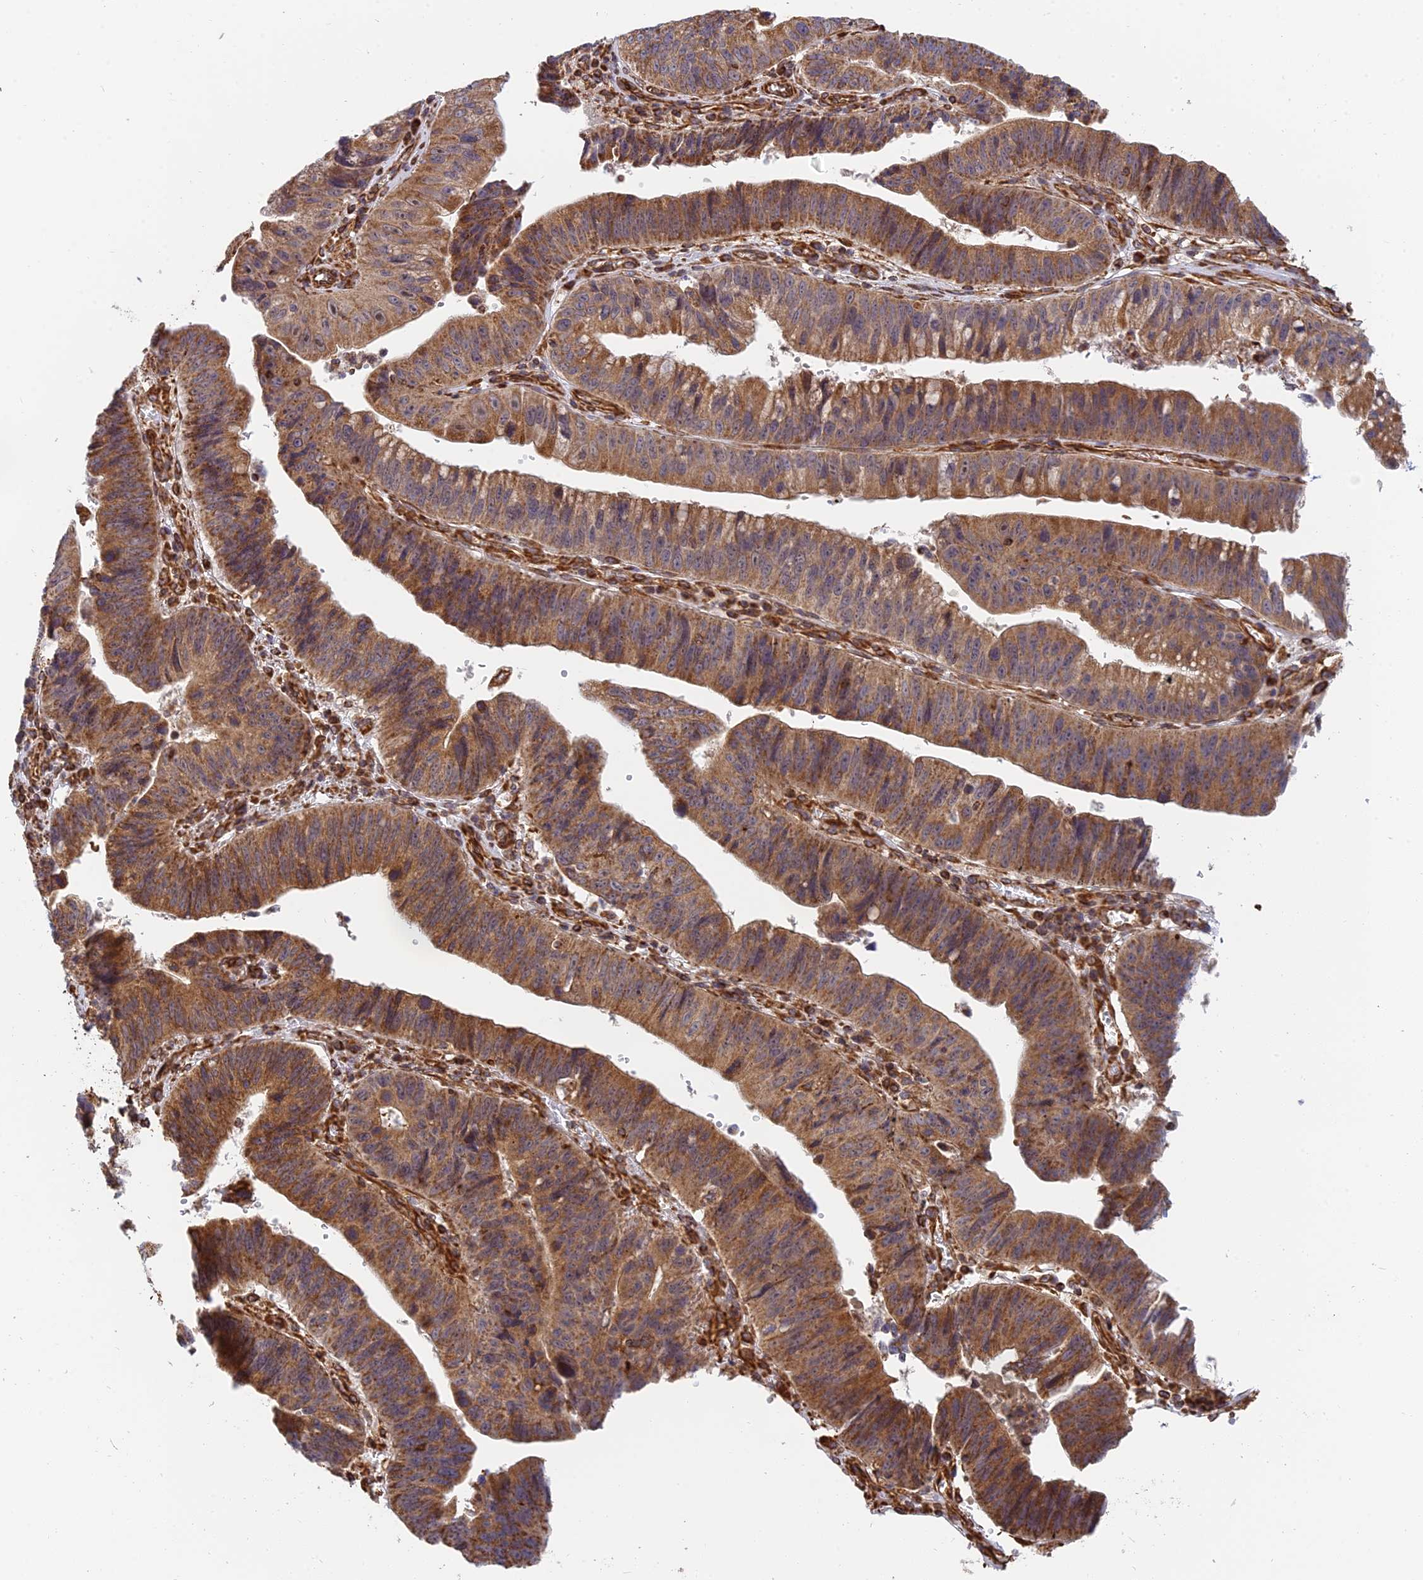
{"staining": {"intensity": "moderate", "quantity": ">75%", "location": "cytoplasmic/membranous"}, "tissue": "stomach cancer", "cell_type": "Tumor cells", "image_type": "cancer", "snomed": [{"axis": "morphology", "description": "Adenocarcinoma, NOS"}, {"axis": "topography", "description": "Stomach"}], "caption": "Brown immunohistochemical staining in stomach adenocarcinoma displays moderate cytoplasmic/membranous positivity in about >75% of tumor cells. (DAB (3,3'-diaminobenzidine) IHC, brown staining for protein, blue staining for nuclei).", "gene": "DSTYK", "patient": {"sex": "male", "age": 59}}